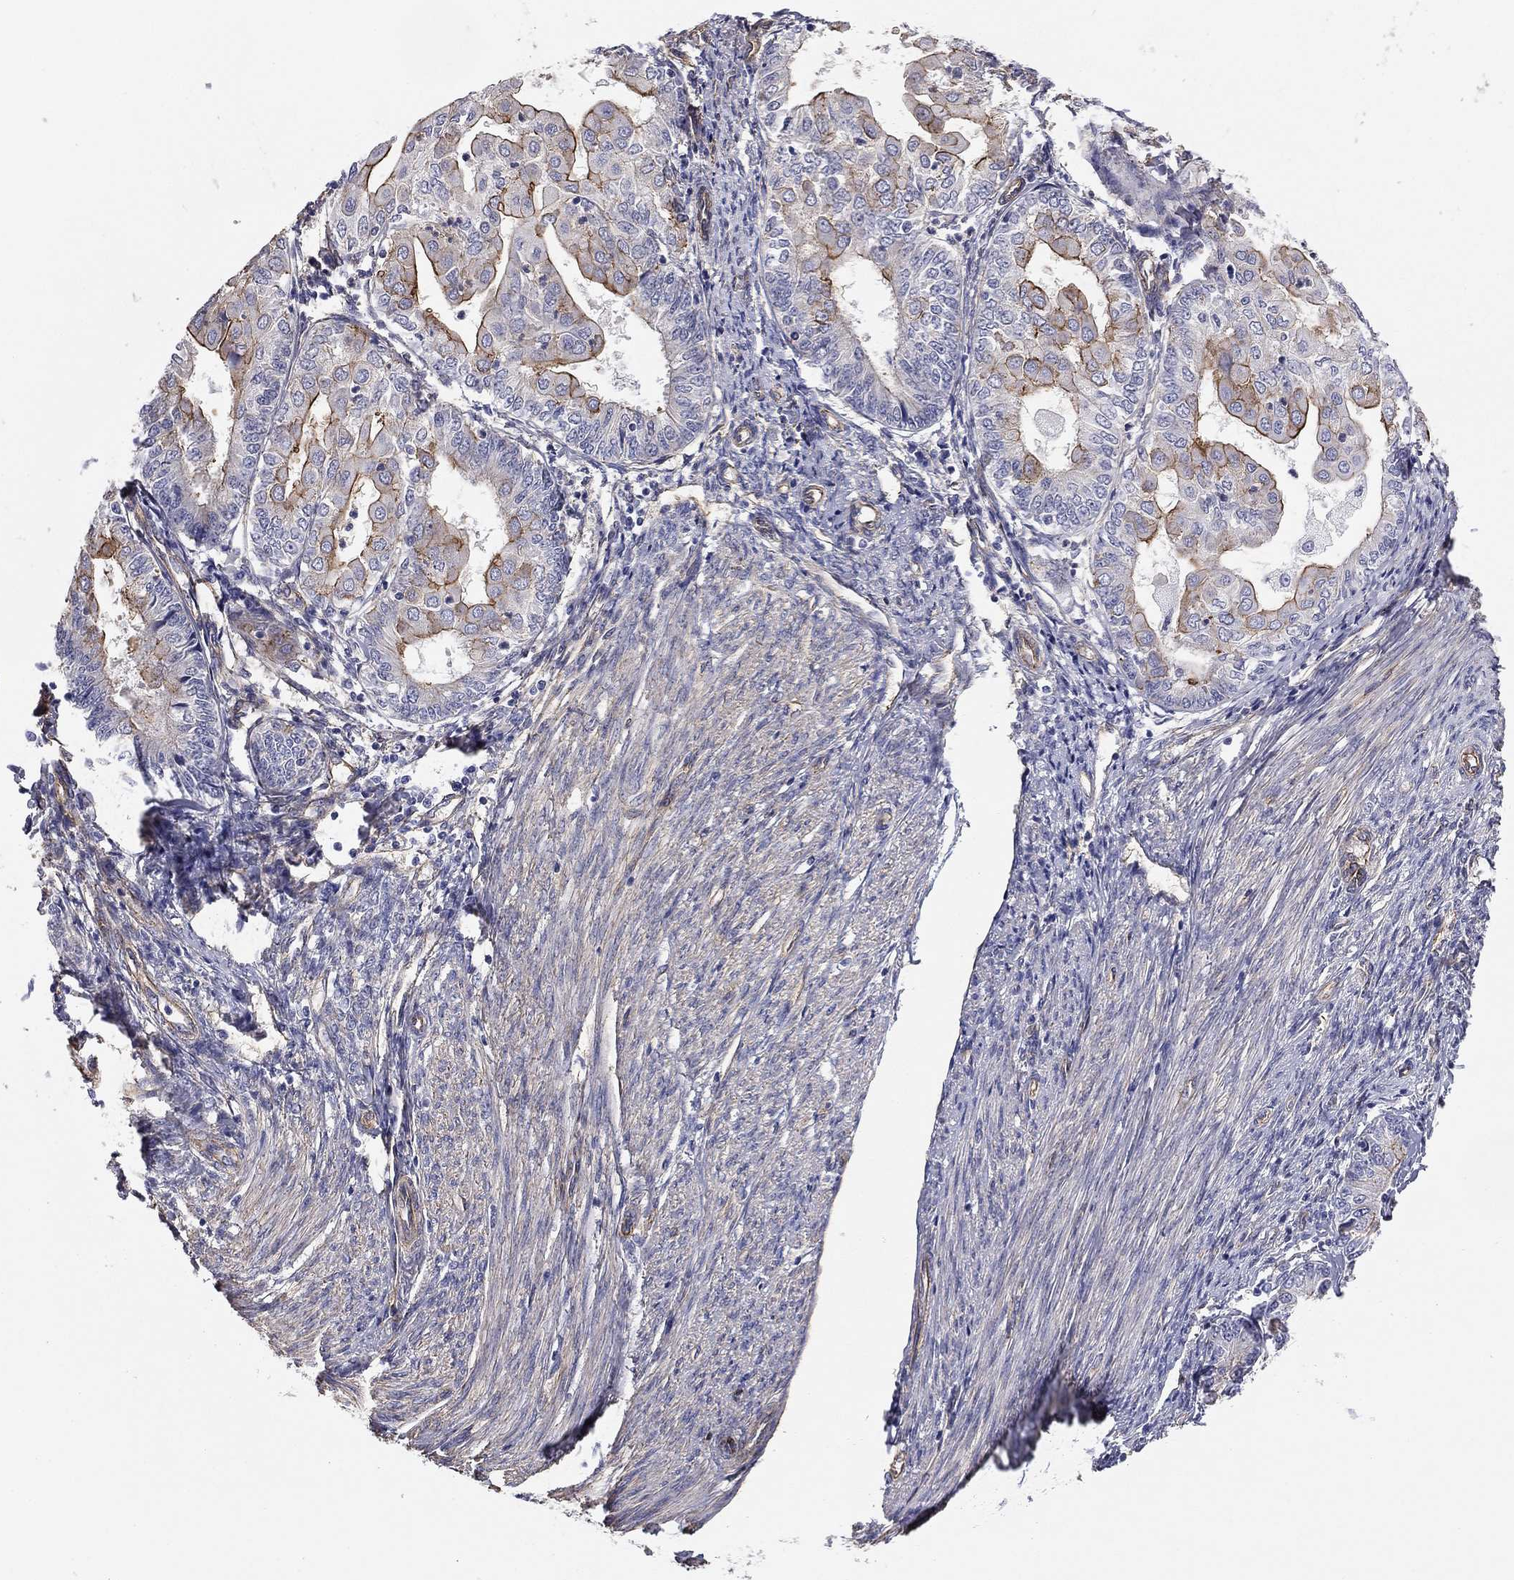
{"staining": {"intensity": "strong", "quantity": "25%-75%", "location": "cytoplasmic/membranous"}, "tissue": "endometrial cancer", "cell_type": "Tumor cells", "image_type": "cancer", "snomed": [{"axis": "morphology", "description": "Adenocarcinoma, NOS"}, {"axis": "topography", "description": "Endometrium"}], "caption": "An immunohistochemistry micrograph of neoplastic tissue is shown. Protein staining in brown shows strong cytoplasmic/membranous positivity in endometrial cancer (adenocarcinoma) within tumor cells.", "gene": "TCHH", "patient": {"sex": "female", "age": 68}}